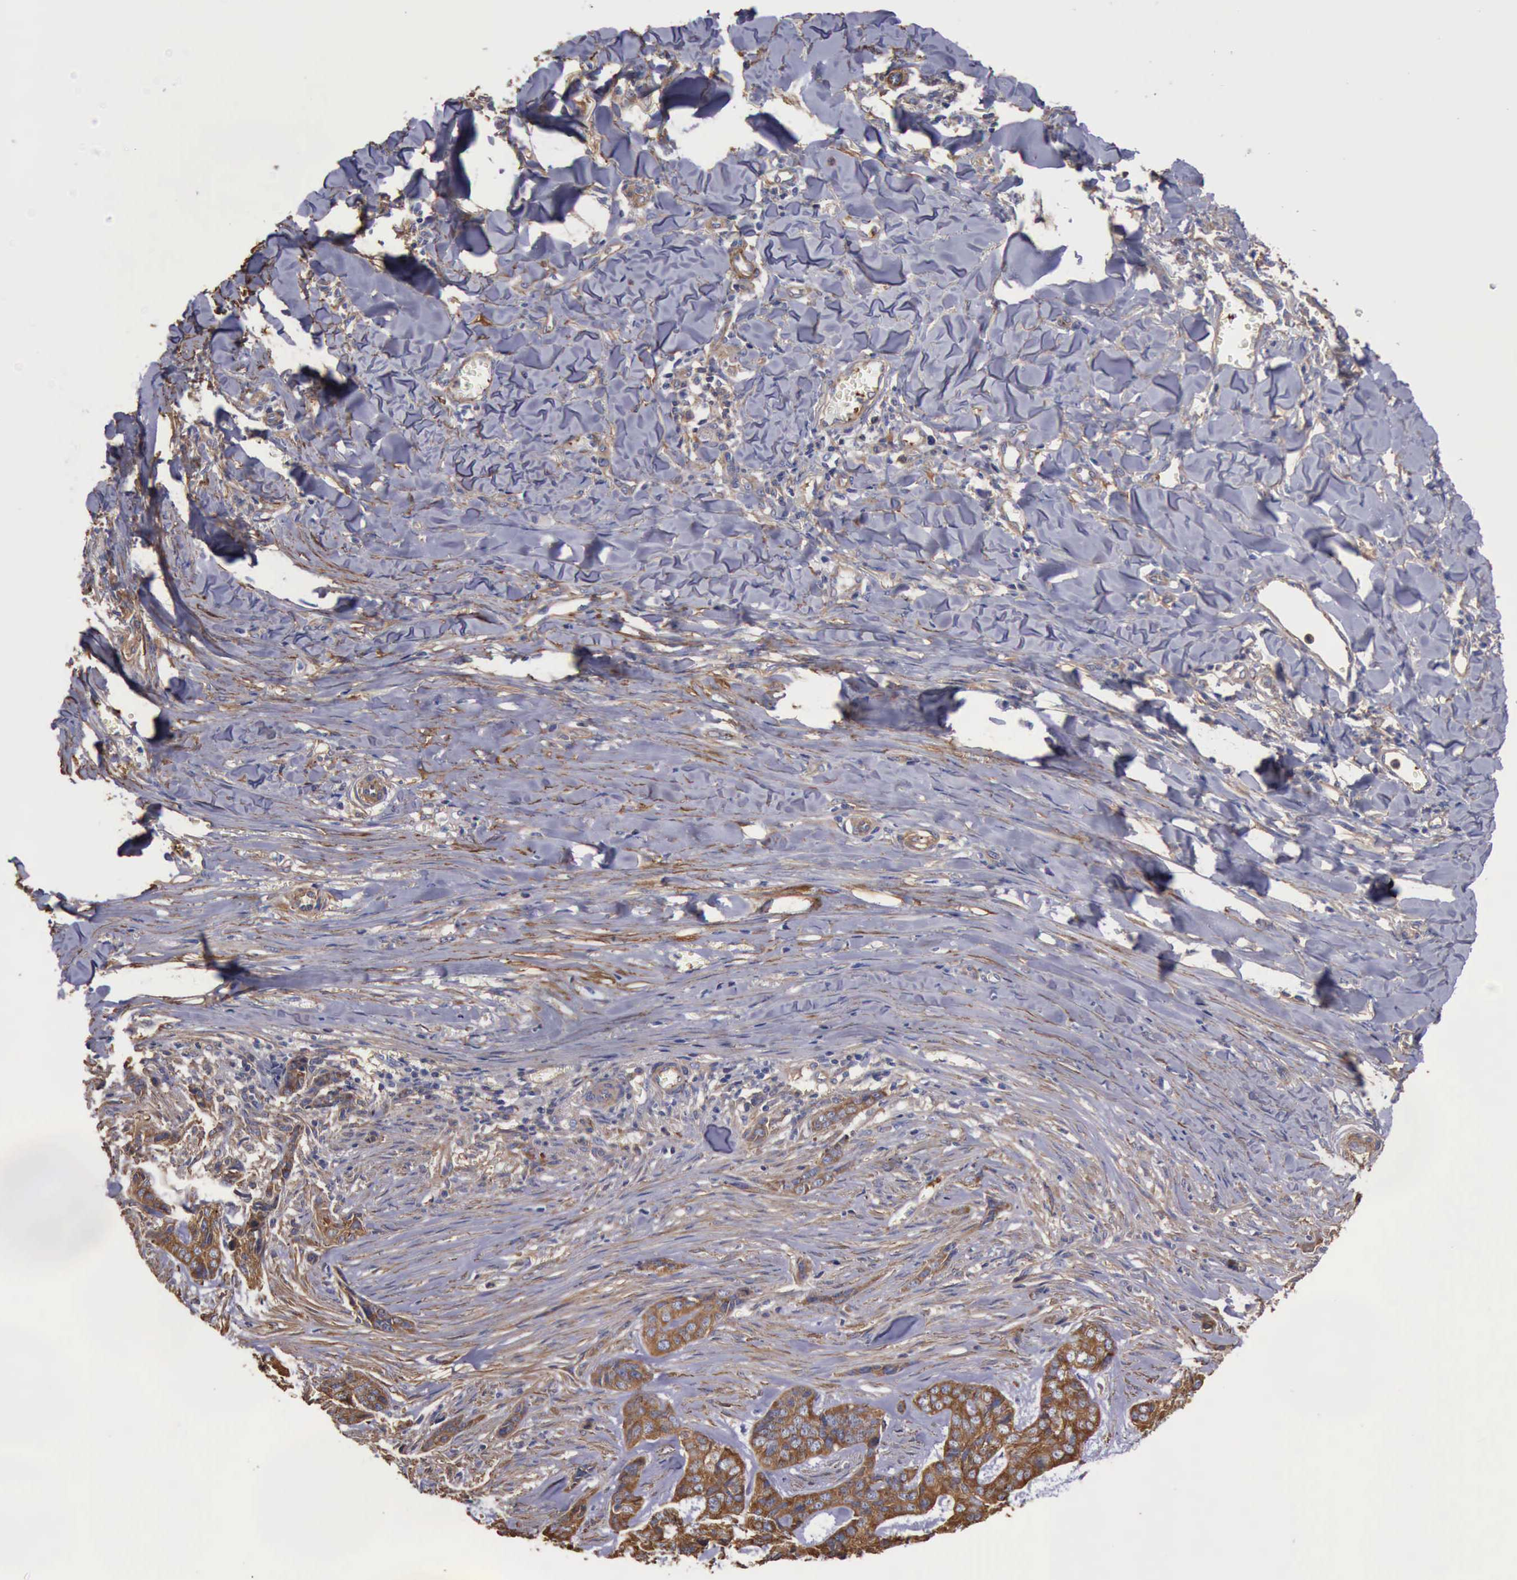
{"staining": {"intensity": "strong", "quantity": ">75%", "location": "cytoplasmic/membranous"}, "tissue": "skin cancer", "cell_type": "Tumor cells", "image_type": "cancer", "snomed": [{"axis": "morphology", "description": "Normal tissue, NOS"}, {"axis": "morphology", "description": "Basal cell carcinoma"}, {"axis": "topography", "description": "Skin"}], "caption": "A micrograph of human skin basal cell carcinoma stained for a protein demonstrates strong cytoplasmic/membranous brown staining in tumor cells.", "gene": "FLNA", "patient": {"sex": "female", "age": 65}}